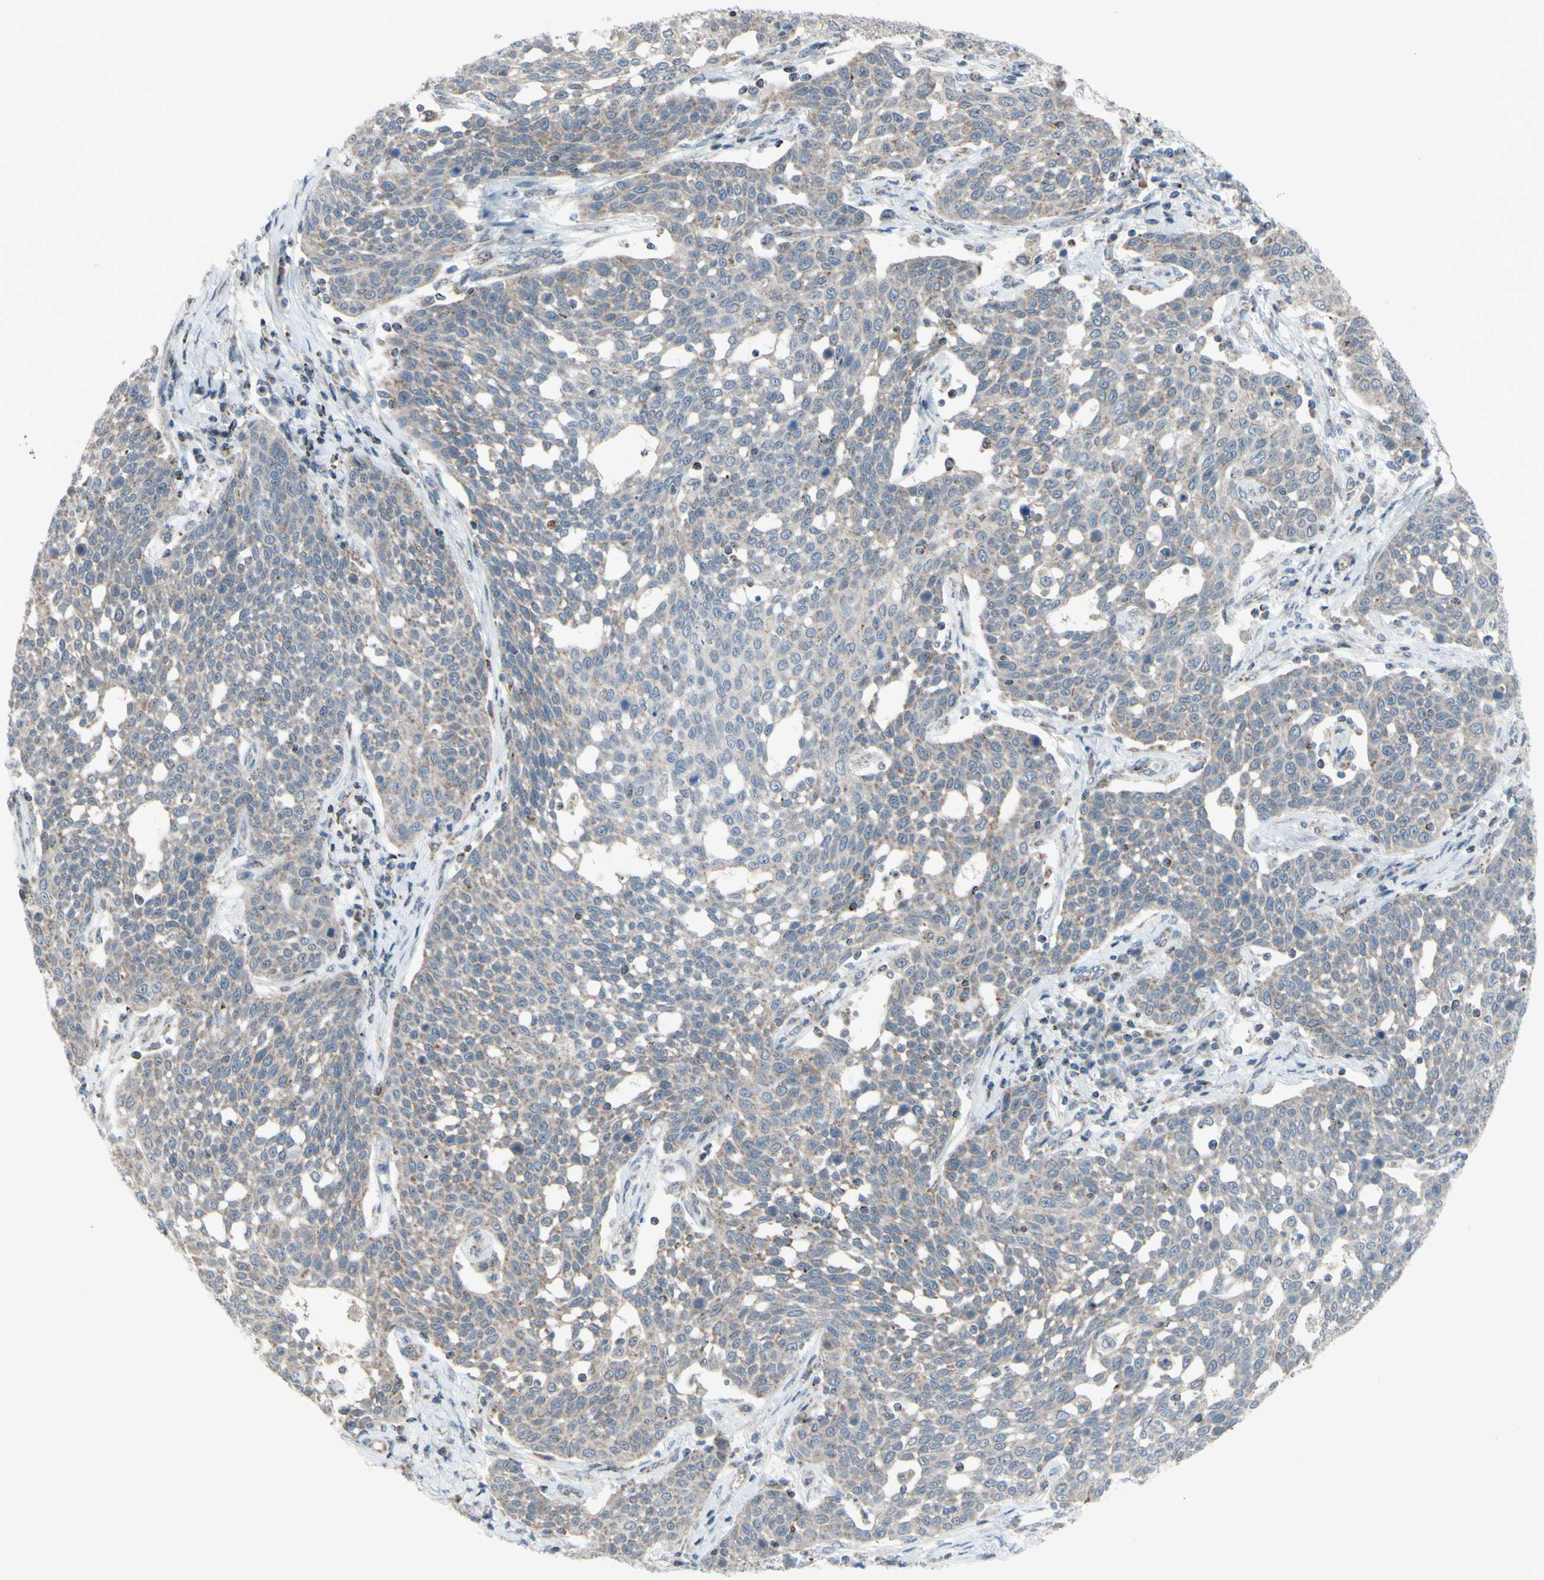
{"staining": {"intensity": "weak", "quantity": "25%-75%", "location": "cytoplasmic/membranous"}, "tissue": "cervical cancer", "cell_type": "Tumor cells", "image_type": "cancer", "snomed": [{"axis": "morphology", "description": "Squamous cell carcinoma, NOS"}, {"axis": "topography", "description": "Cervix"}], "caption": "Protein staining of squamous cell carcinoma (cervical) tissue shows weak cytoplasmic/membranous positivity in approximately 25%-75% of tumor cells.", "gene": "GLT8D1", "patient": {"sex": "female", "age": 34}}